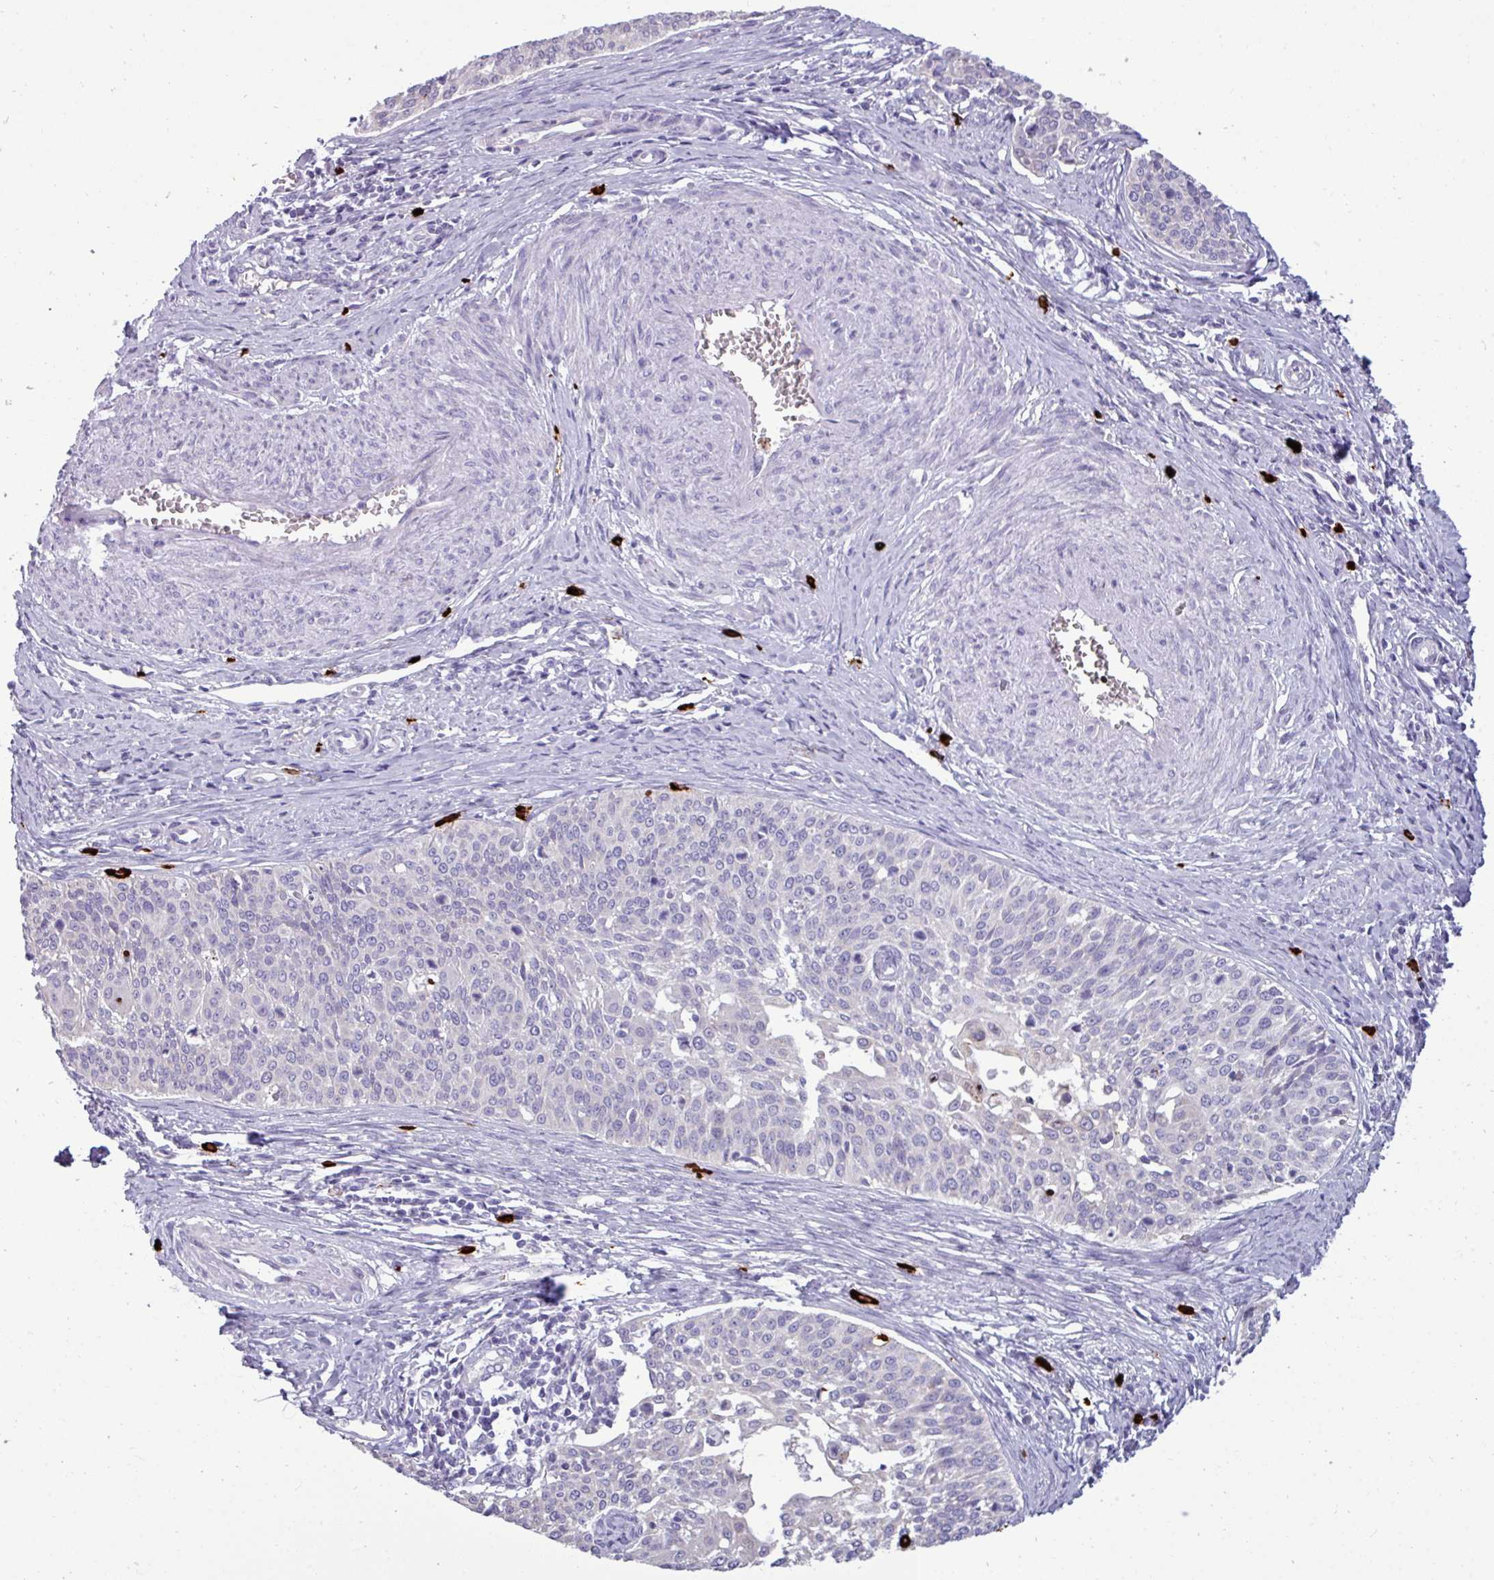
{"staining": {"intensity": "negative", "quantity": "none", "location": "none"}, "tissue": "cervical cancer", "cell_type": "Tumor cells", "image_type": "cancer", "snomed": [{"axis": "morphology", "description": "Squamous cell carcinoma, NOS"}, {"axis": "topography", "description": "Cervix"}], "caption": "Image shows no significant protein positivity in tumor cells of cervical squamous cell carcinoma. (Brightfield microscopy of DAB (3,3'-diaminobenzidine) immunohistochemistry at high magnification).", "gene": "TRIM39", "patient": {"sex": "female", "age": 44}}